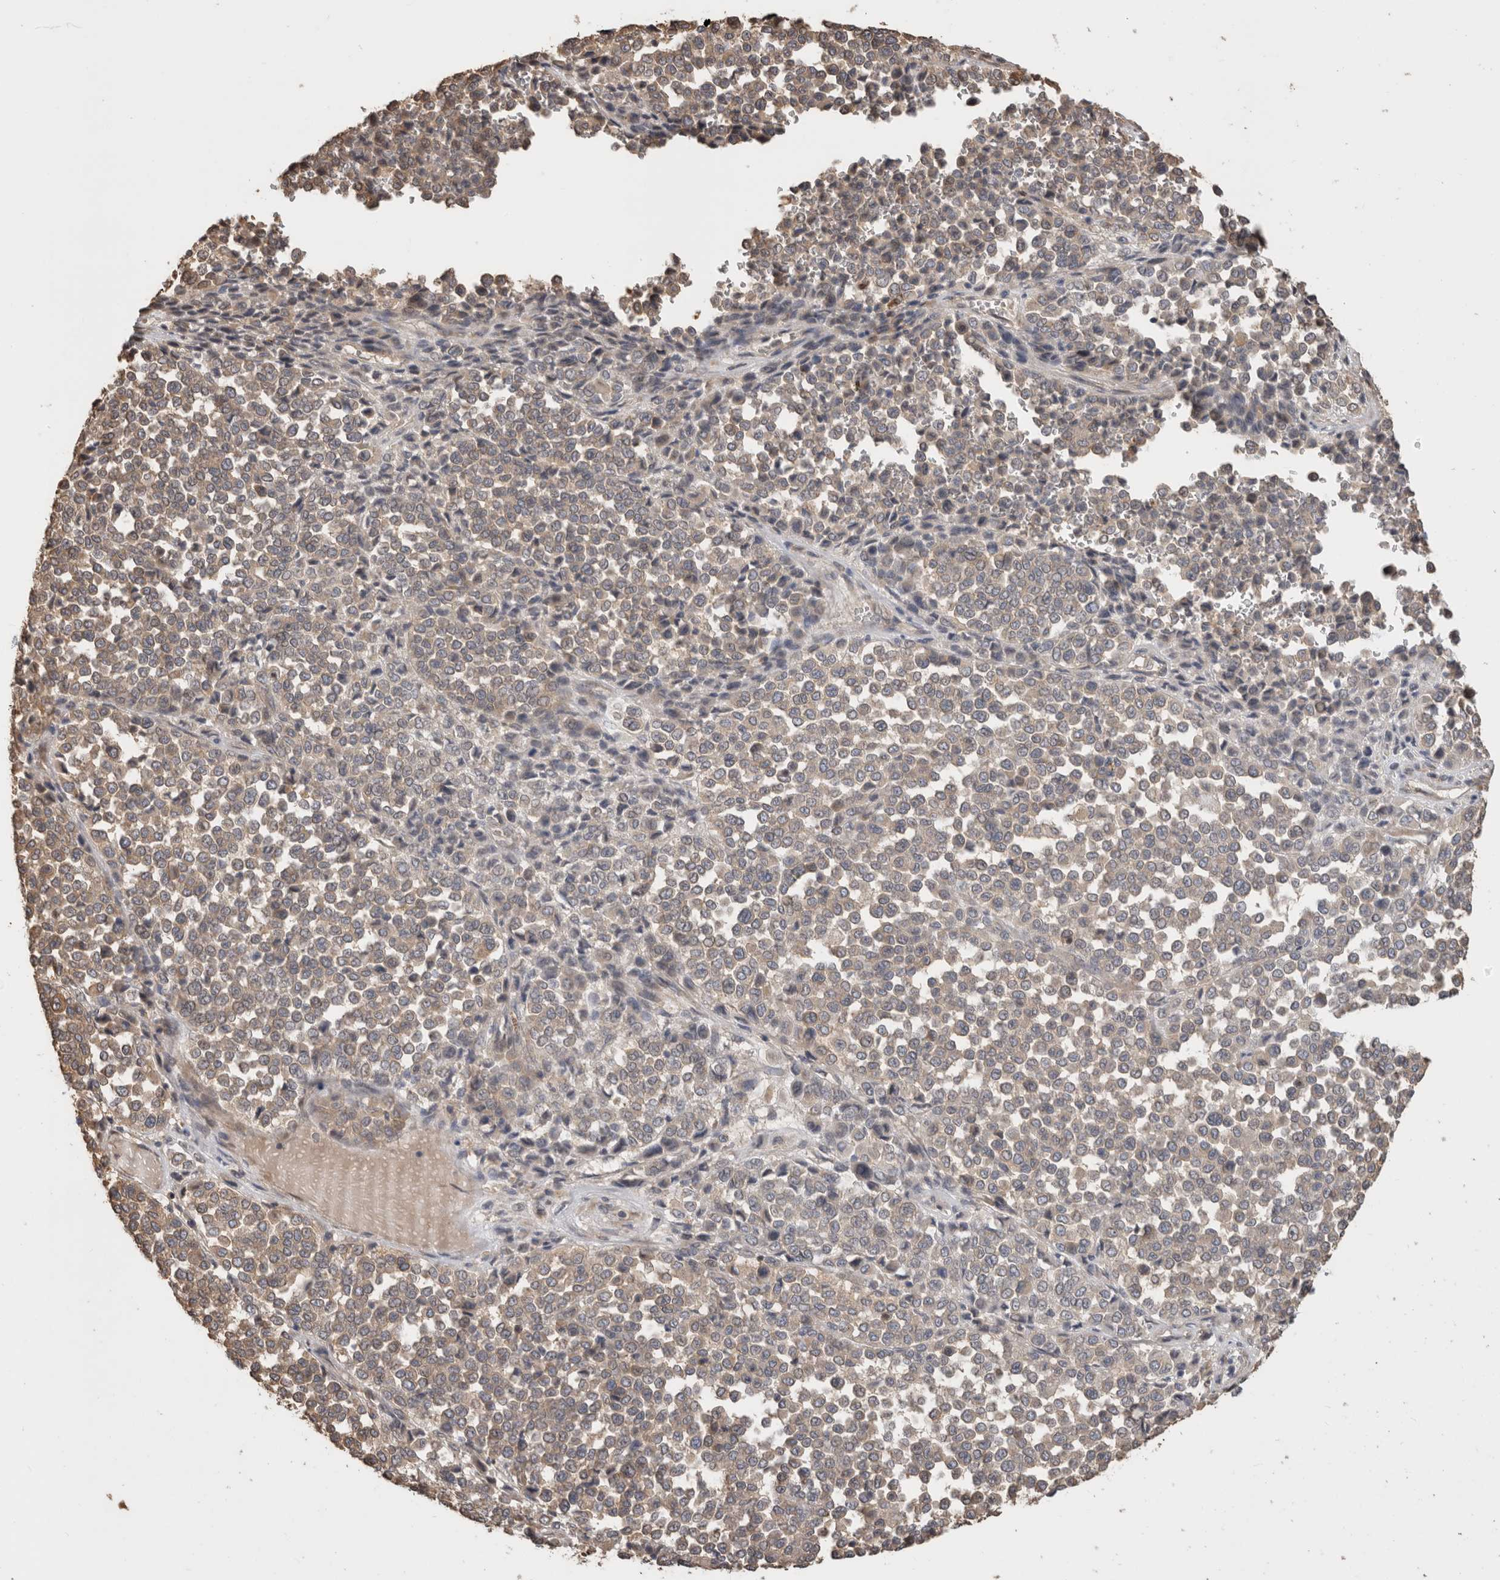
{"staining": {"intensity": "weak", "quantity": "<25%", "location": "cytoplasmic/membranous"}, "tissue": "melanoma", "cell_type": "Tumor cells", "image_type": "cancer", "snomed": [{"axis": "morphology", "description": "Malignant melanoma, Metastatic site"}, {"axis": "topography", "description": "Pancreas"}], "caption": "Melanoma was stained to show a protein in brown. There is no significant expression in tumor cells.", "gene": "CLIP1", "patient": {"sex": "female", "age": 30}}